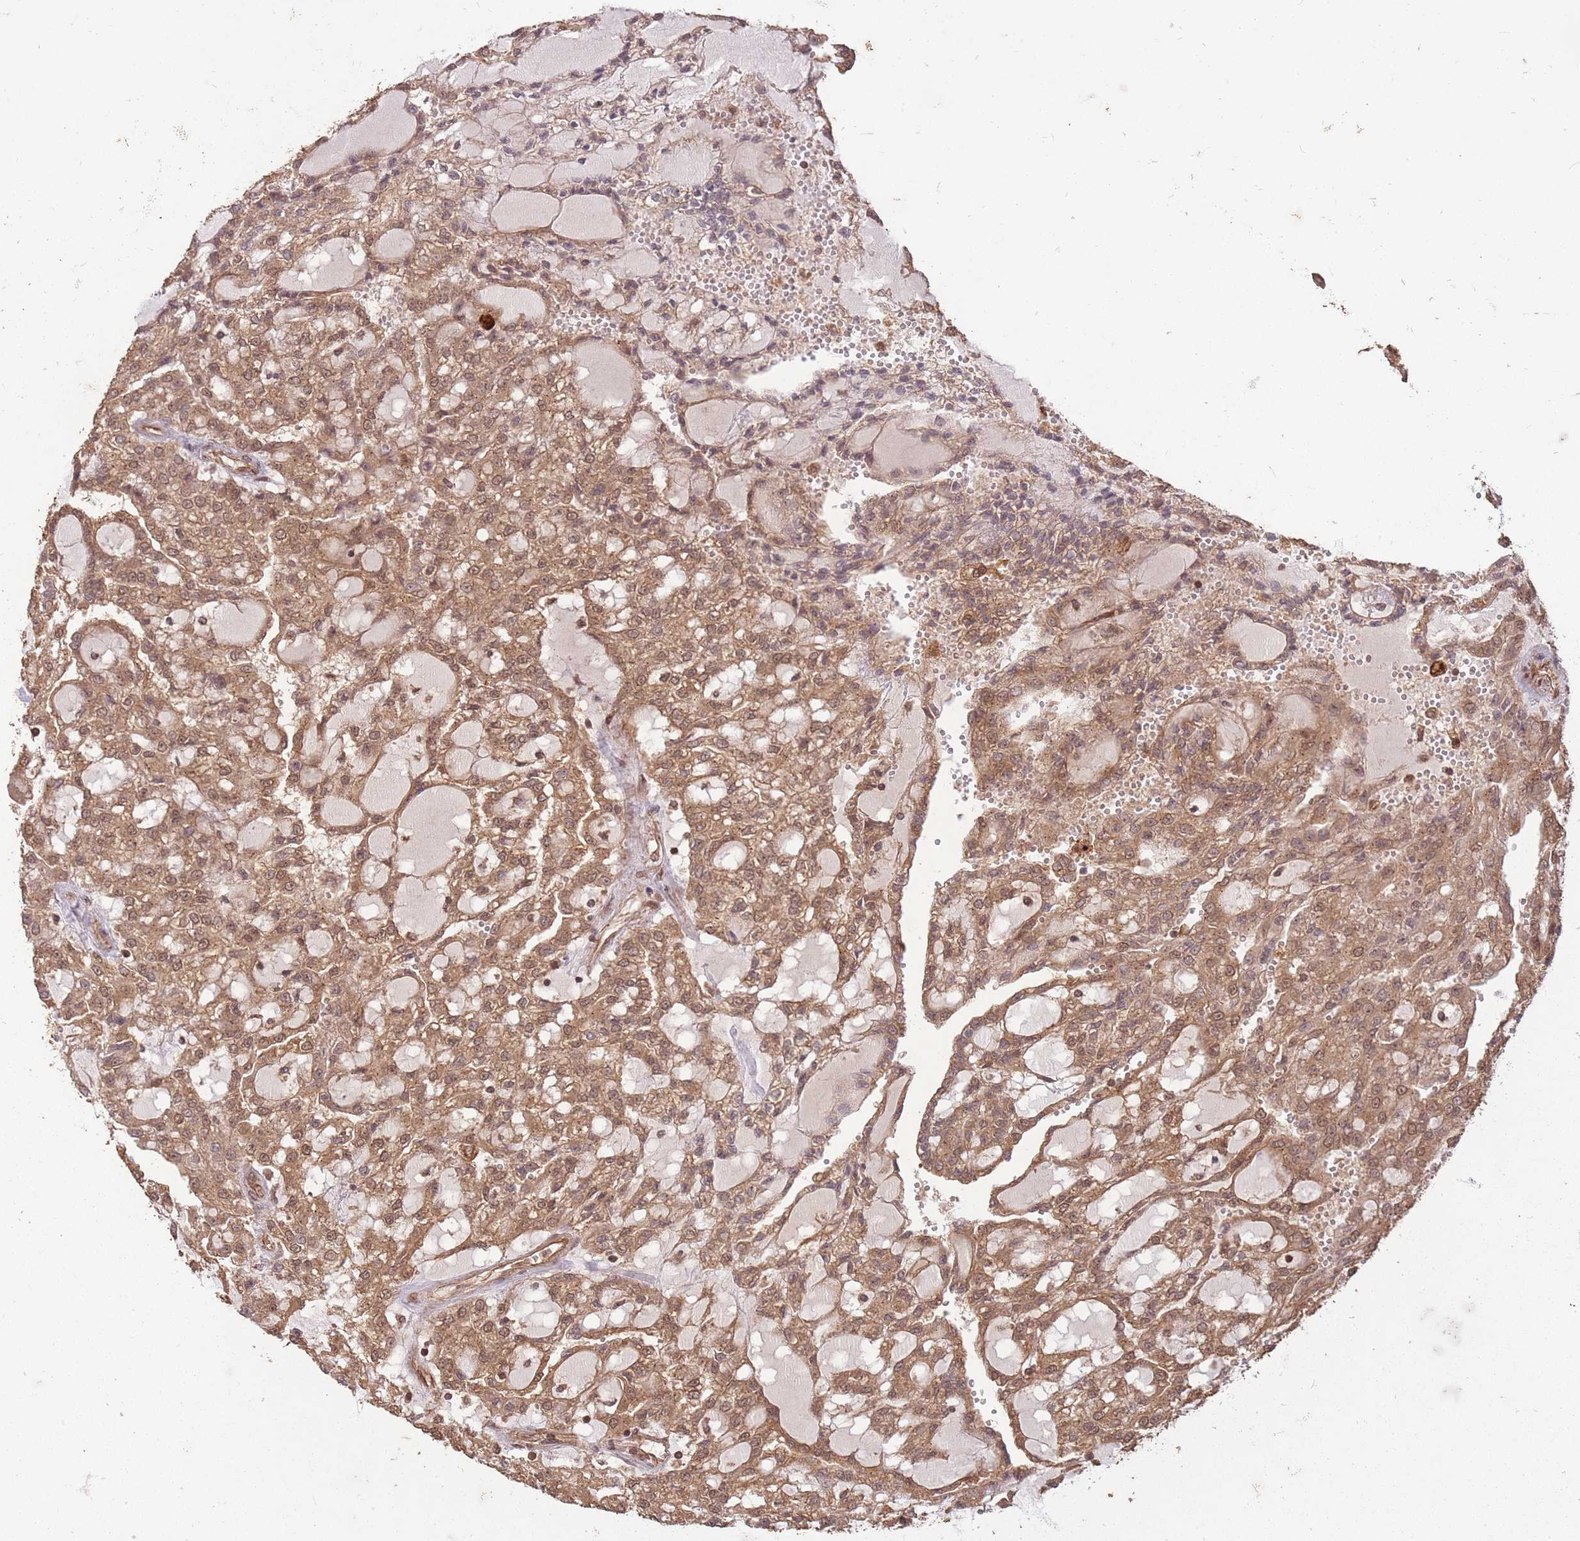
{"staining": {"intensity": "moderate", "quantity": ">75%", "location": "cytoplasmic/membranous,nuclear"}, "tissue": "renal cancer", "cell_type": "Tumor cells", "image_type": "cancer", "snomed": [{"axis": "morphology", "description": "Adenocarcinoma, NOS"}, {"axis": "topography", "description": "Kidney"}], "caption": "DAB (3,3'-diaminobenzidine) immunohistochemical staining of human renal cancer displays moderate cytoplasmic/membranous and nuclear protein staining in about >75% of tumor cells.", "gene": "ERBB3", "patient": {"sex": "male", "age": 63}}